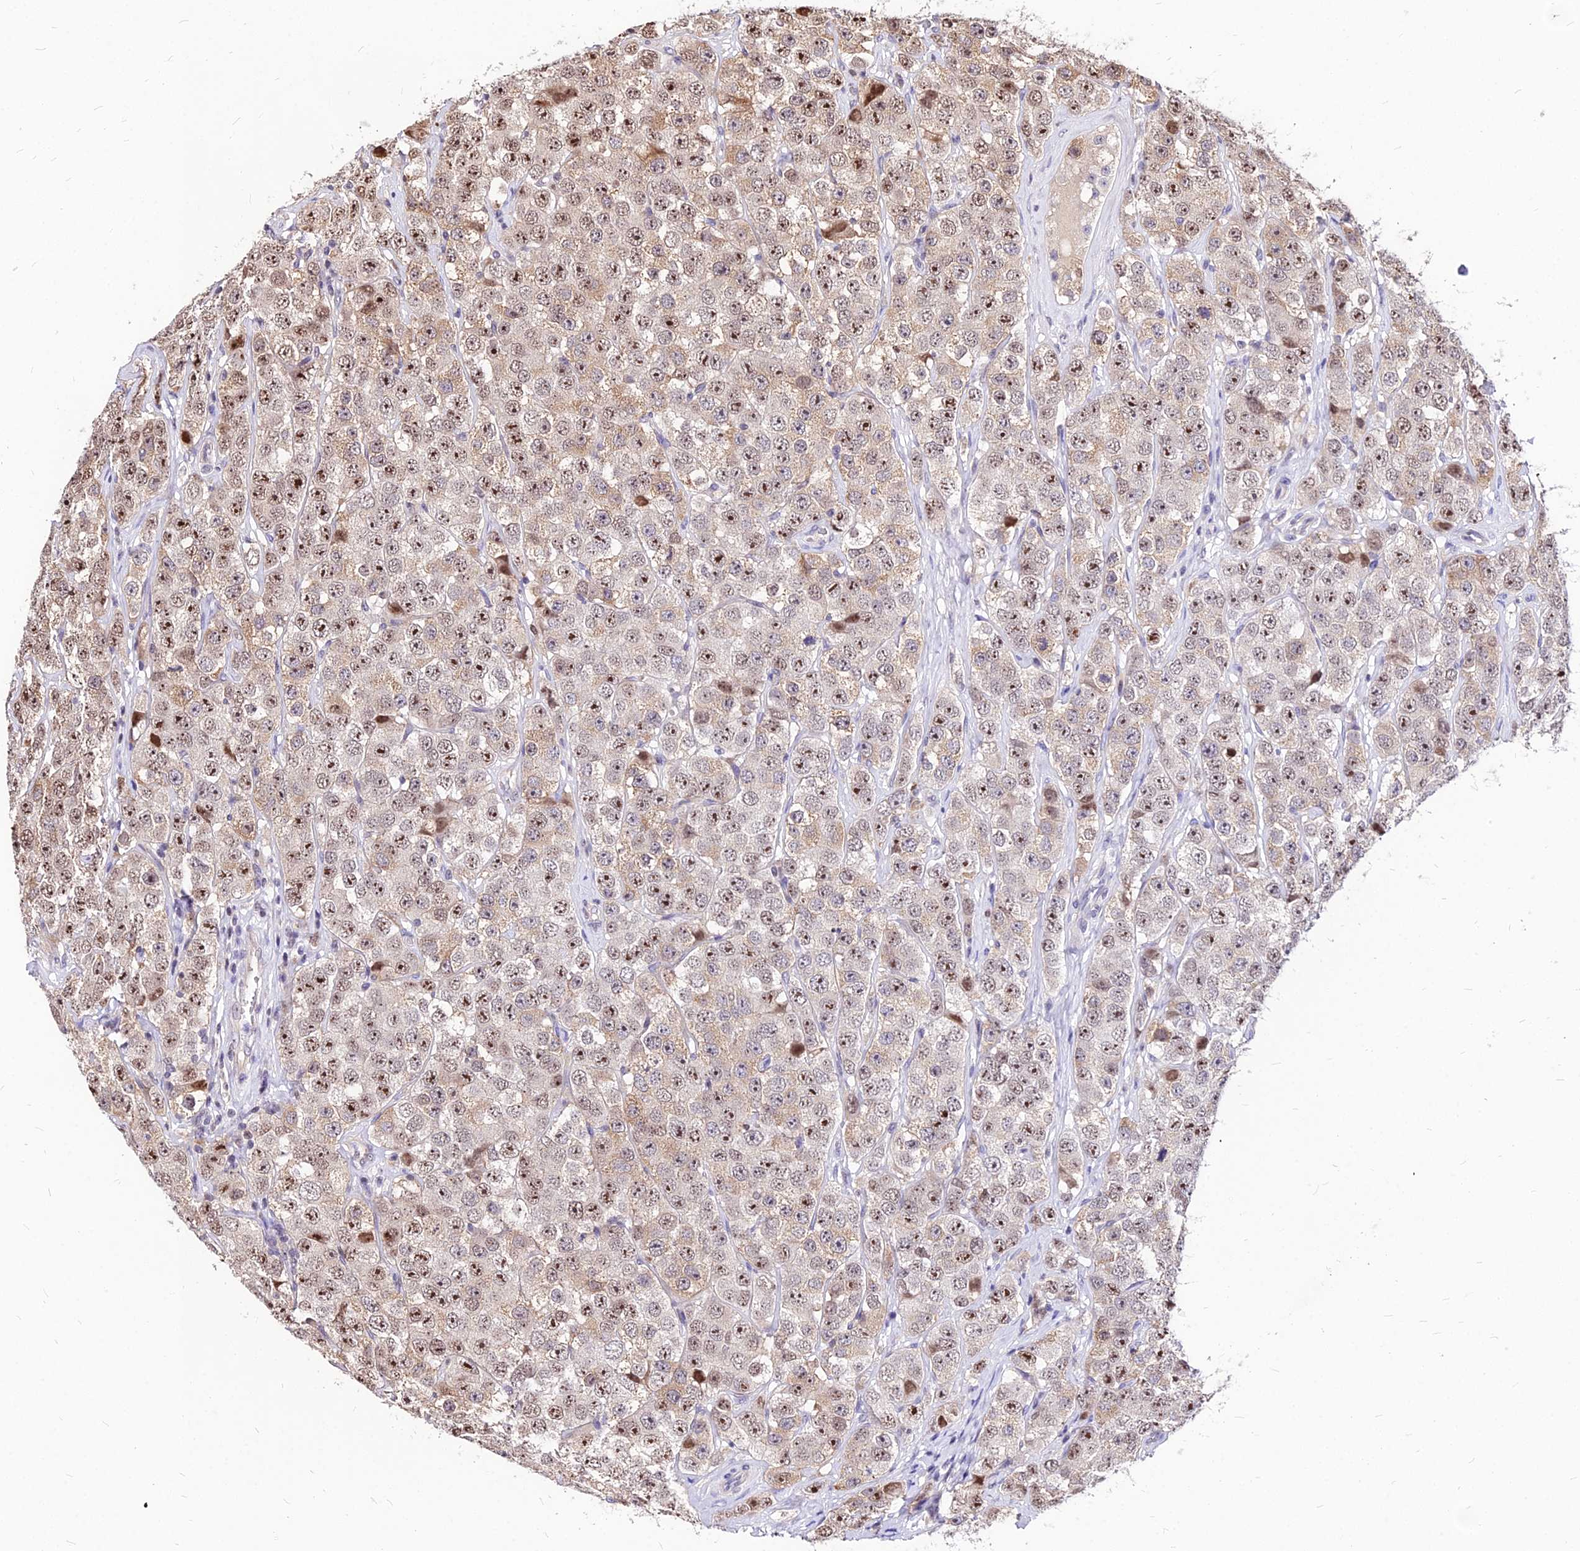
{"staining": {"intensity": "strong", "quantity": "25%-75%", "location": "nuclear"}, "tissue": "testis cancer", "cell_type": "Tumor cells", "image_type": "cancer", "snomed": [{"axis": "morphology", "description": "Seminoma, NOS"}, {"axis": "topography", "description": "Testis"}], "caption": "Testis cancer stained with a brown dye demonstrates strong nuclear positive positivity in approximately 25%-75% of tumor cells.", "gene": "DDX55", "patient": {"sex": "male", "age": 28}}